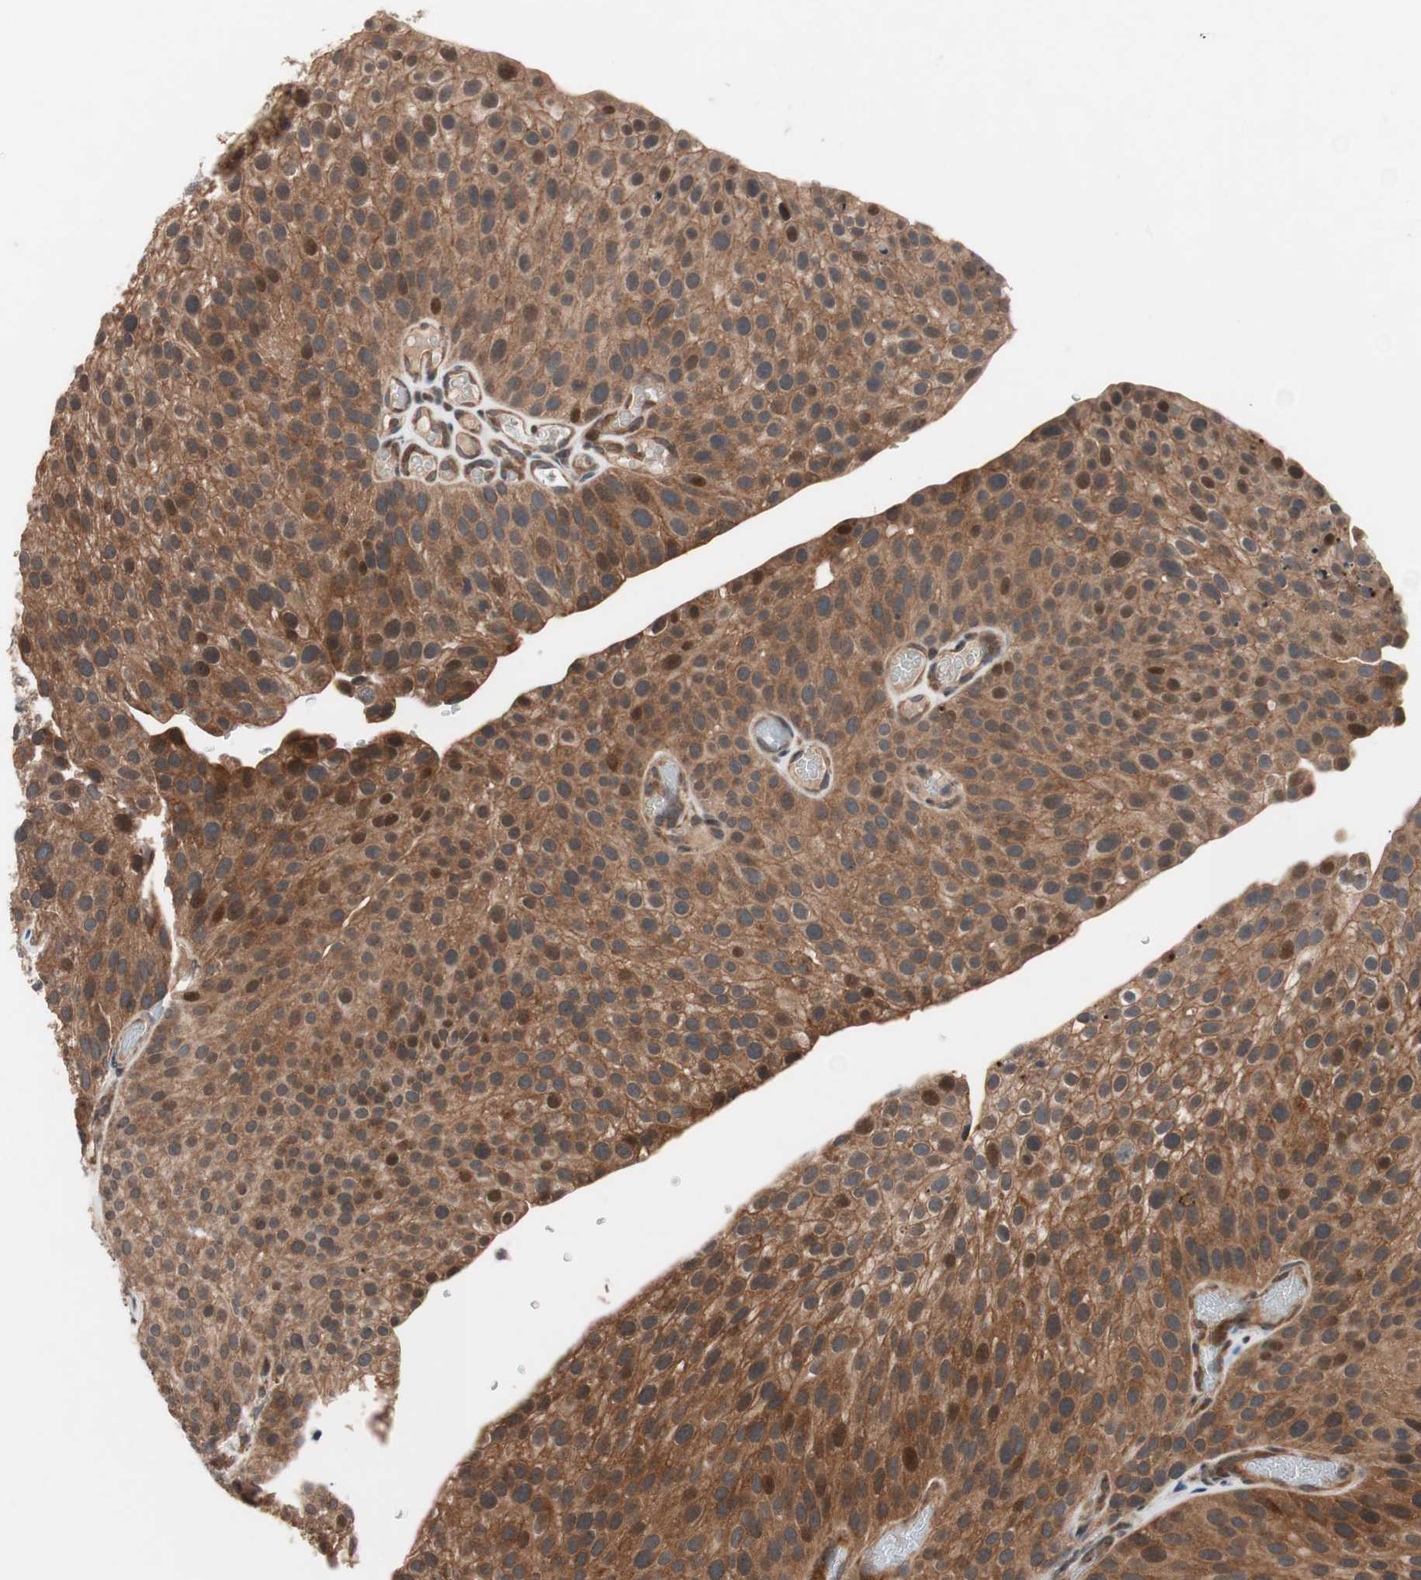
{"staining": {"intensity": "strong", "quantity": ">75%", "location": "cytoplasmic/membranous,nuclear"}, "tissue": "urothelial cancer", "cell_type": "Tumor cells", "image_type": "cancer", "snomed": [{"axis": "morphology", "description": "Urothelial carcinoma, Low grade"}, {"axis": "topography", "description": "Smooth muscle"}, {"axis": "topography", "description": "Urinary bladder"}], "caption": "Immunohistochemical staining of urothelial cancer displays high levels of strong cytoplasmic/membranous and nuclear protein expression in approximately >75% of tumor cells.", "gene": "NF2", "patient": {"sex": "male", "age": 60}}